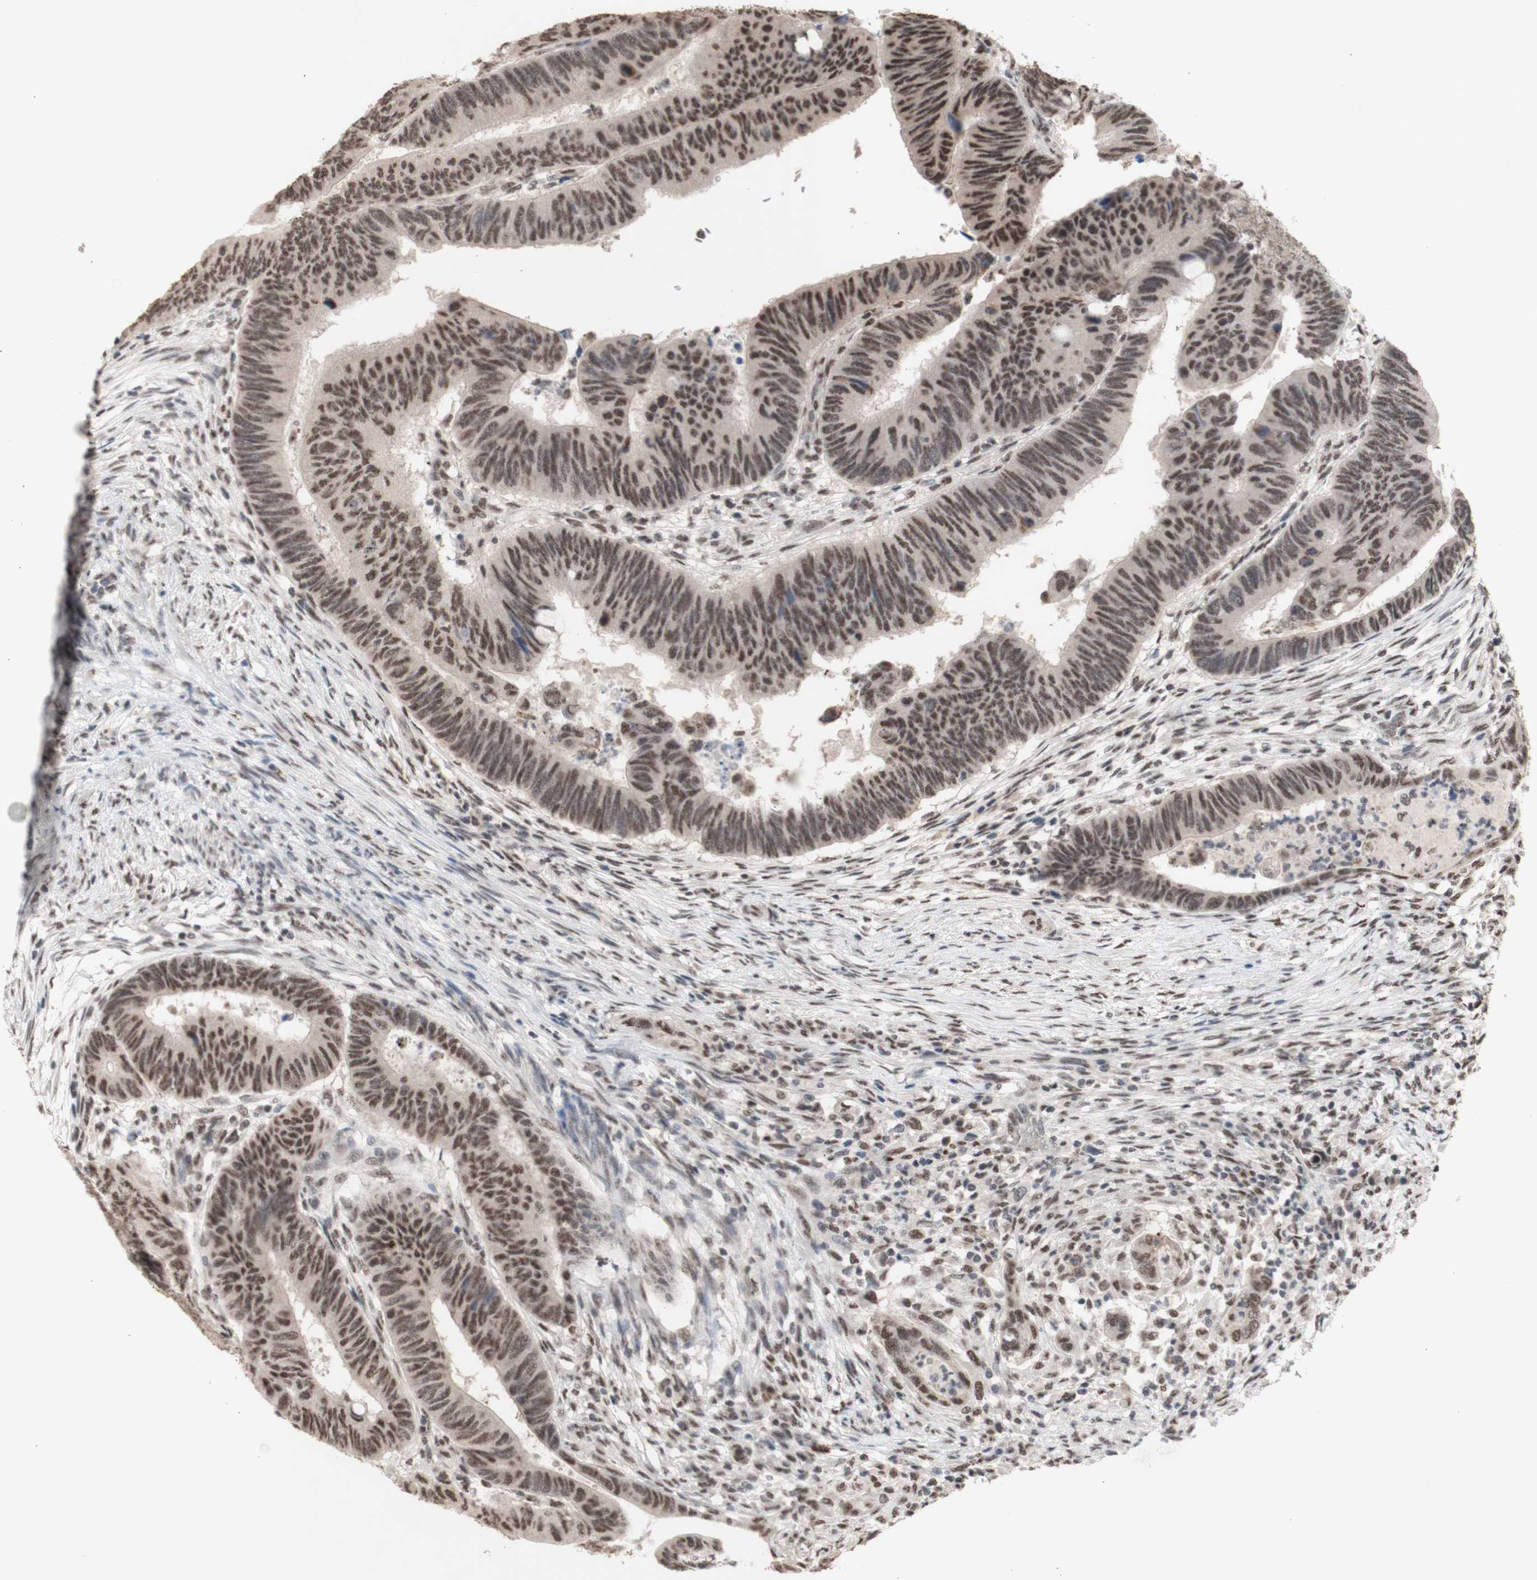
{"staining": {"intensity": "moderate", "quantity": ">75%", "location": "nuclear"}, "tissue": "colorectal cancer", "cell_type": "Tumor cells", "image_type": "cancer", "snomed": [{"axis": "morphology", "description": "Normal tissue, NOS"}, {"axis": "morphology", "description": "Adenocarcinoma, NOS"}, {"axis": "topography", "description": "Rectum"}, {"axis": "topography", "description": "Peripheral nerve tissue"}], "caption": "Protein staining of colorectal adenocarcinoma tissue displays moderate nuclear expression in about >75% of tumor cells.", "gene": "SFPQ", "patient": {"sex": "male", "age": 92}}